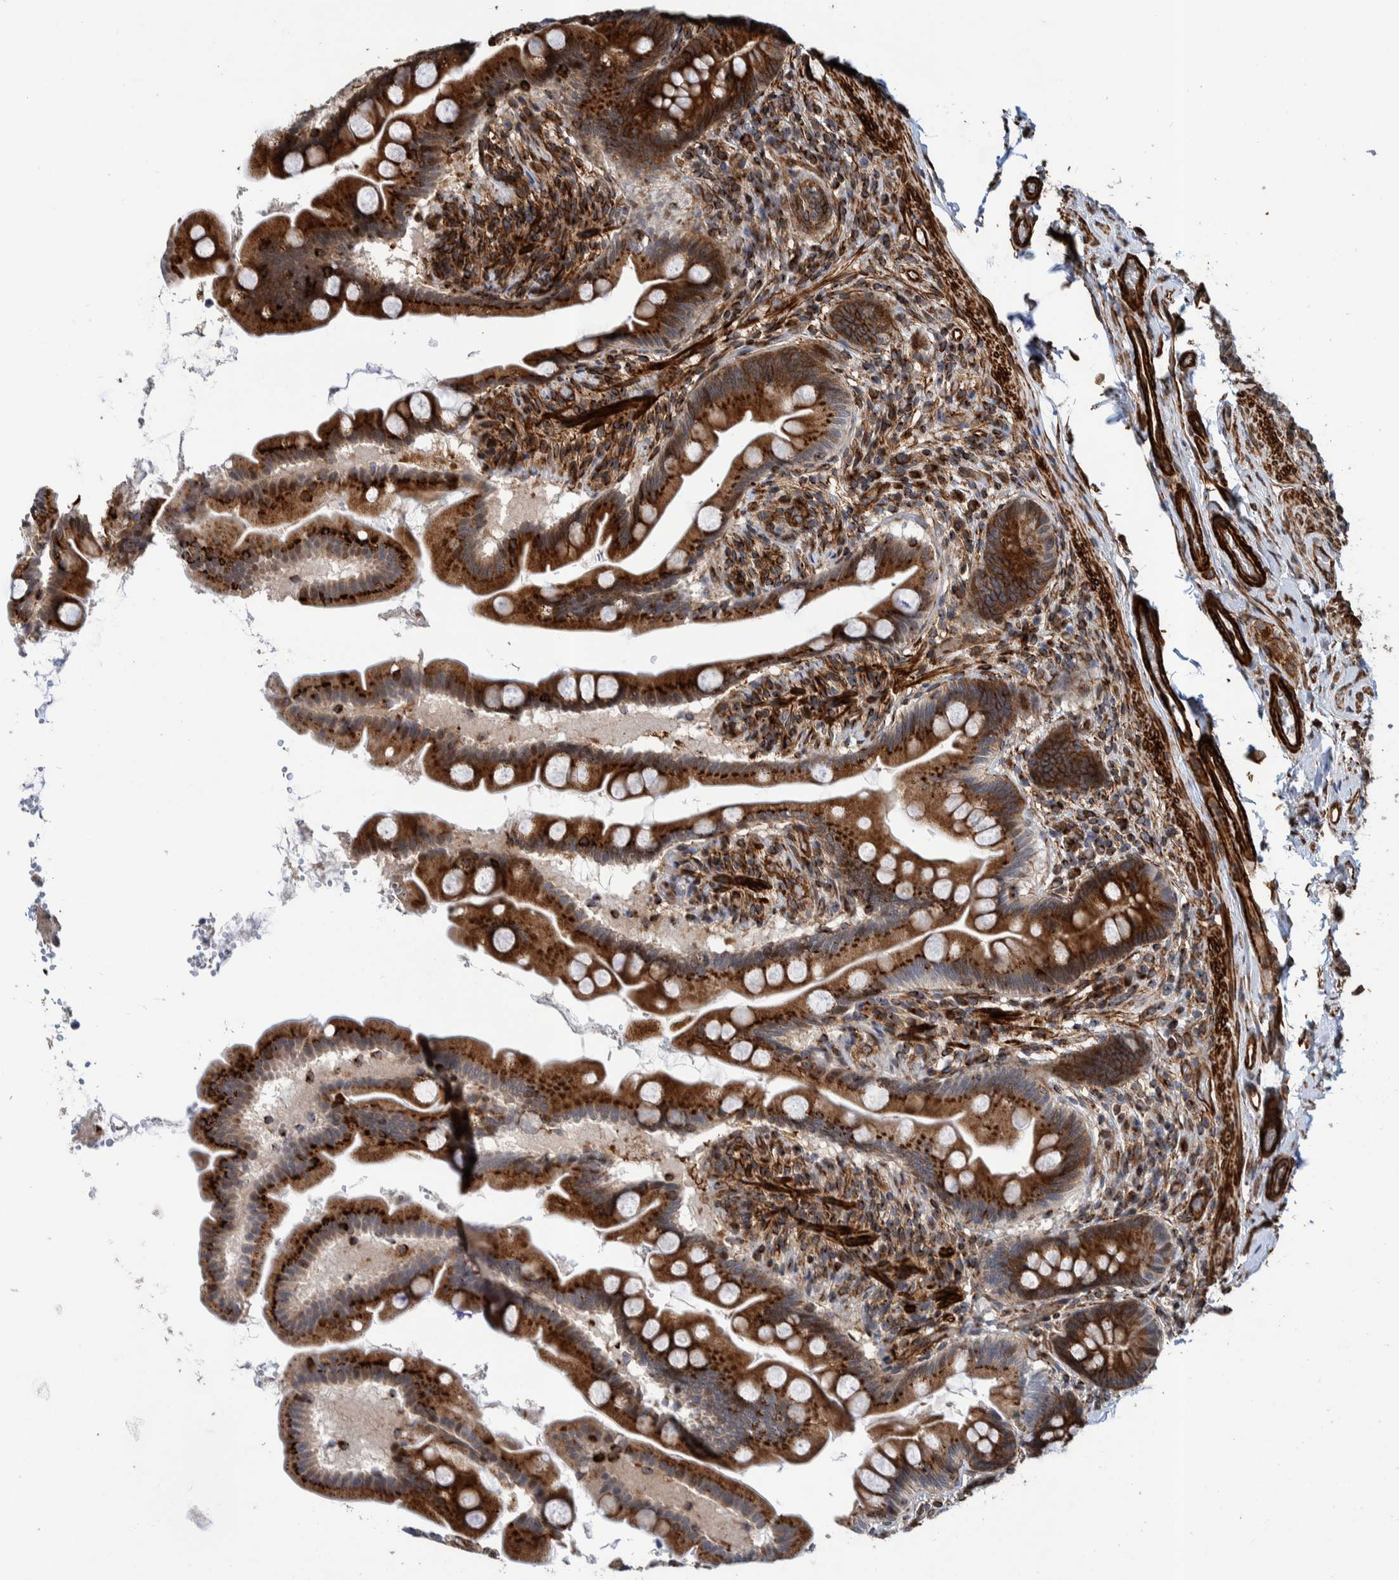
{"staining": {"intensity": "strong", "quantity": ">75%", "location": "cytoplasmic/membranous"}, "tissue": "small intestine", "cell_type": "Glandular cells", "image_type": "normal", "snomed": [{"axis": "morphology", "description": "Normal tissue, NOS"}, {"axis": "topography", "description": "Small intestine"}], "caption": "An image of small intestine stained for a protein shows strong cytoplasmic/membranous brown staining in glandular cells. (Stains: DAB in brown, nuclei in blue, Microscopy: brightfield microscopy at high magnification).", "gene": "CCDC57", "patient": {"sex": "female", "age": 56}}